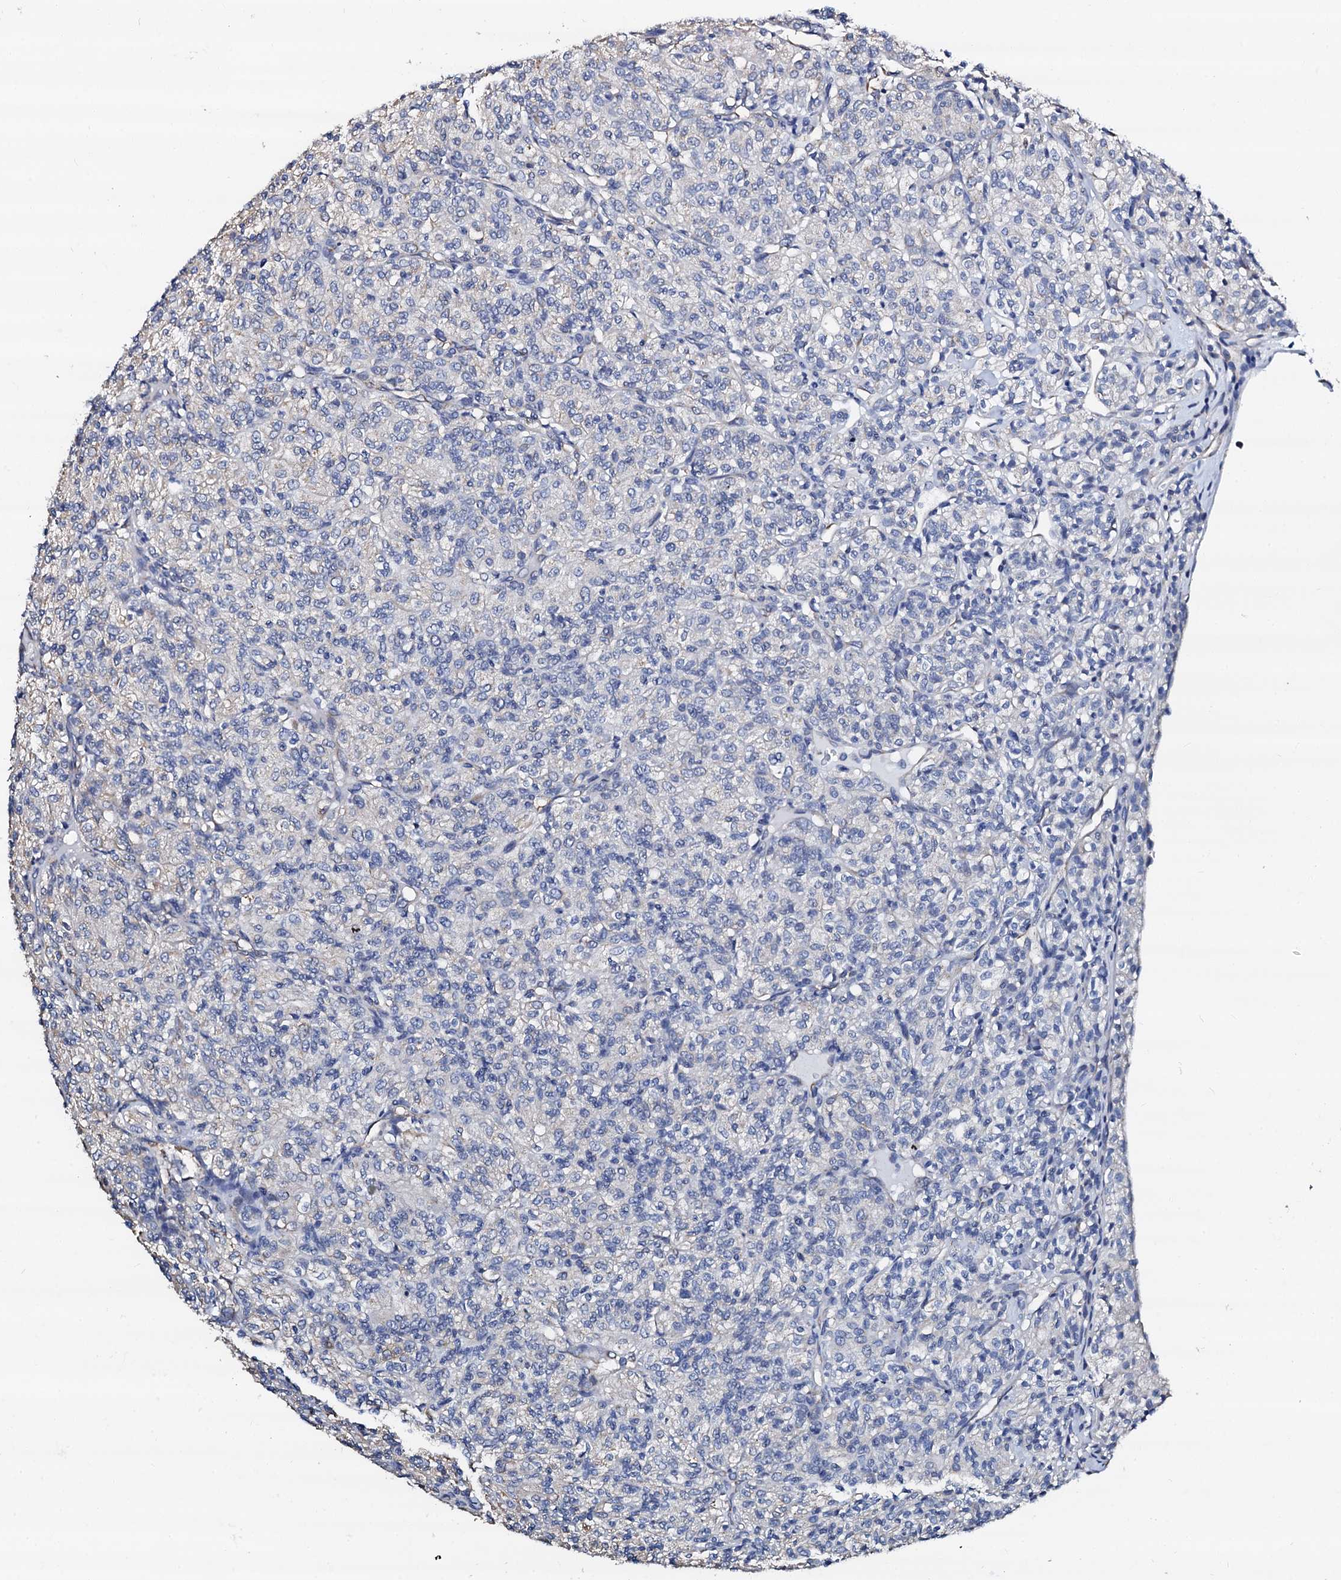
{"staining": {"intensity": "negative", "quantity": "none", "location": "none"}, "tissue": "renal cancer", "cell_type": "Tumor cells", "image_type": "cancer", "snomed": [{"axis": "morphology", "description": "Adenocarcinoma, NOS"}, {"axis": "topography", "description": "Kidney"}], "caption": "Immunohistochemistry (IHC) photomicrograph of renal adenocarcinoma stained for a protein (brown), which shows no staining in tumor cells.", "gene": "AKAP3", "patient": {"sex": "male", "age": 77}}